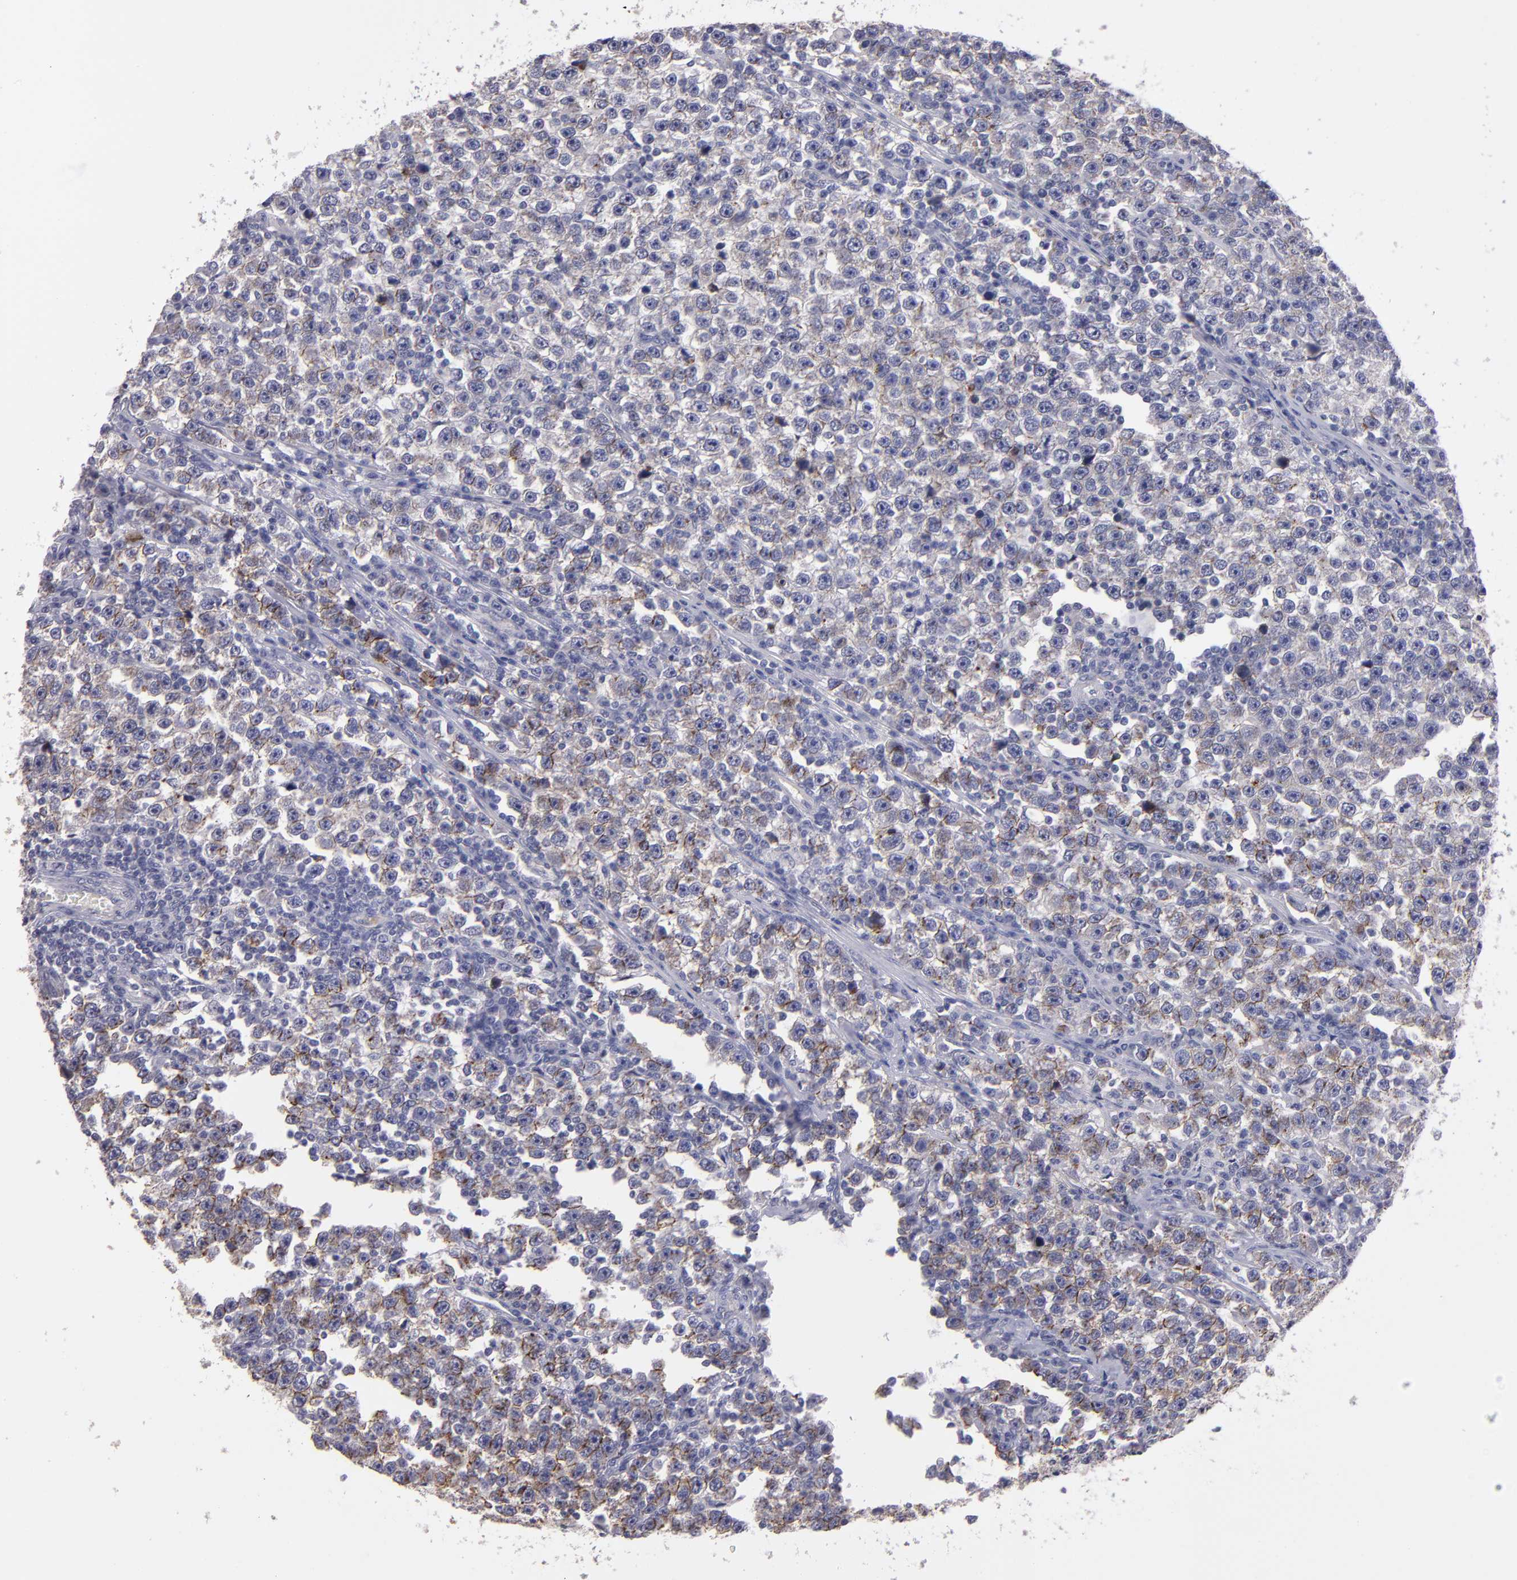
{"staining": {"intensity": "moderate", "quantity": "<25%", "location": "cytoplasmic/membranous"}, "tissue": "testis cancer", "cell_type": "Tumor cells", "image_type": "cancer", "snomed": [{"axis": "morphology", "description": "Seminoma, NOS"}, {"axis": "topography", "description": "Testis"}], "caption": "Human testis cancer stained with a protein marker exhibits moderate staining in tumor cells.", "gene": "CDH3", "patient": {"sex": "male", "age": 43}}